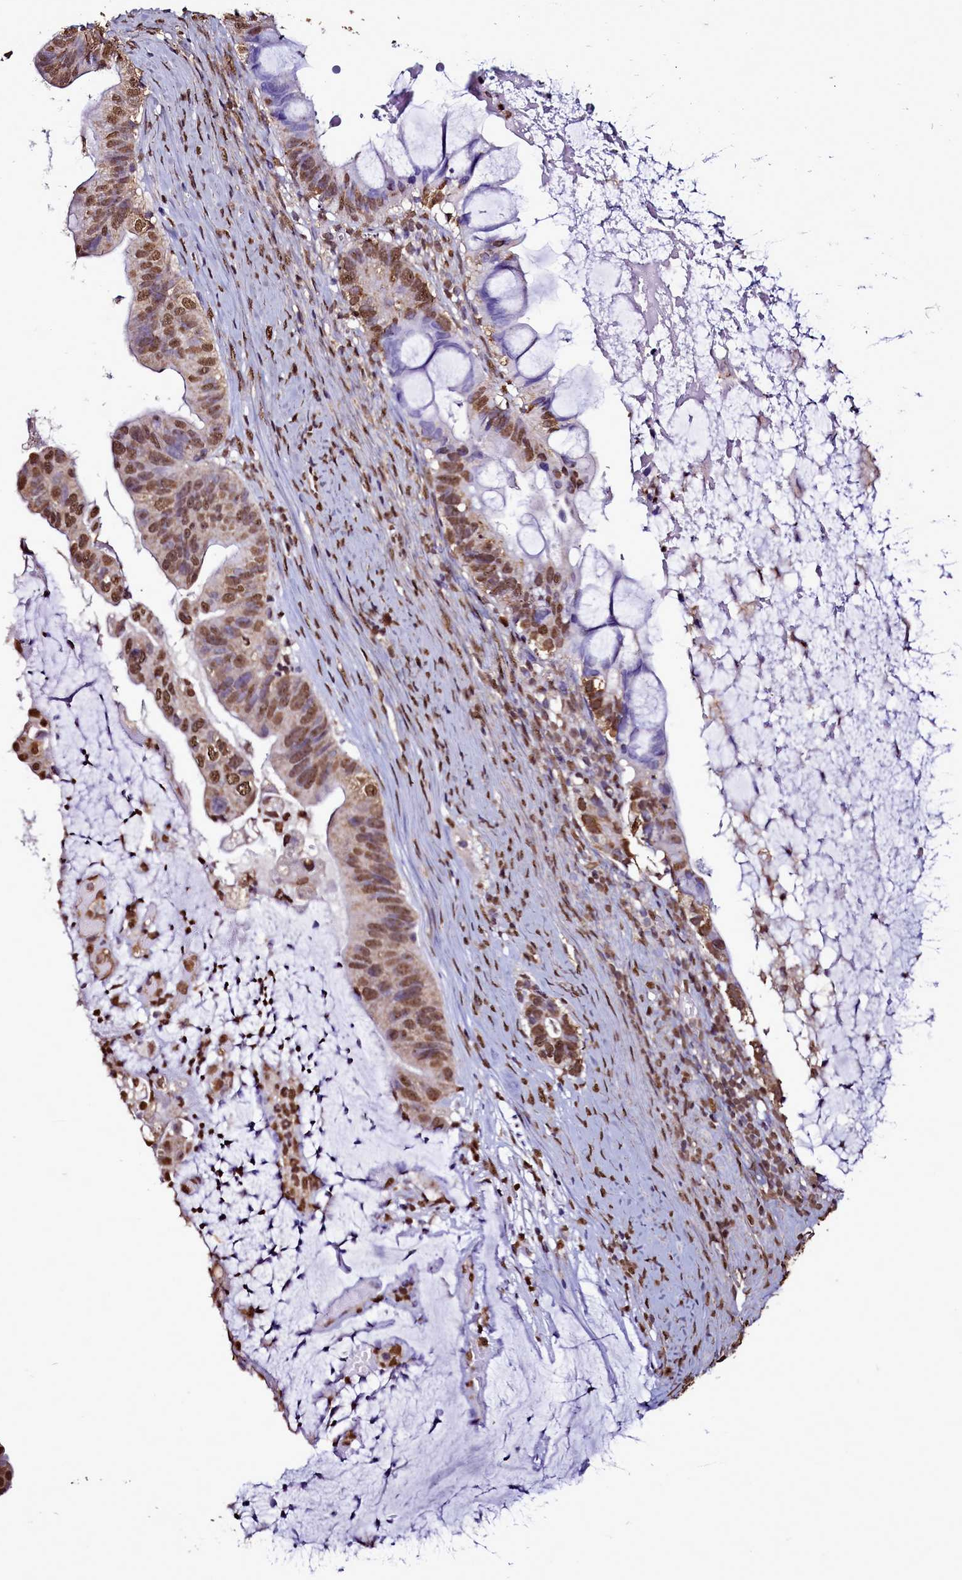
{"staining": {"intensity": "moderate", "quantity": ">75%", "location": "nuclear"}, "tissue": "ovarian cancer", "cell_type": "Tumor cells", "image_type": "cancer", "snomed": [{"axis": "morphology", "description": "Cystadenocarcinoma, mucinous, NOS"}, {"axis": "topography", "description": "Ovary"}], "caption": "Immunohistochemistry (IHC) histopathology image of neoplastic tissue: ovarian cancer stained using IHC demonstrates medium levels of moderate protein expression localized specifically in the nuclear of tumor cells, appearing as a nuclear brown color.", "gene": "TRIP6", "patient": {"sex": "female", "age": 61}}